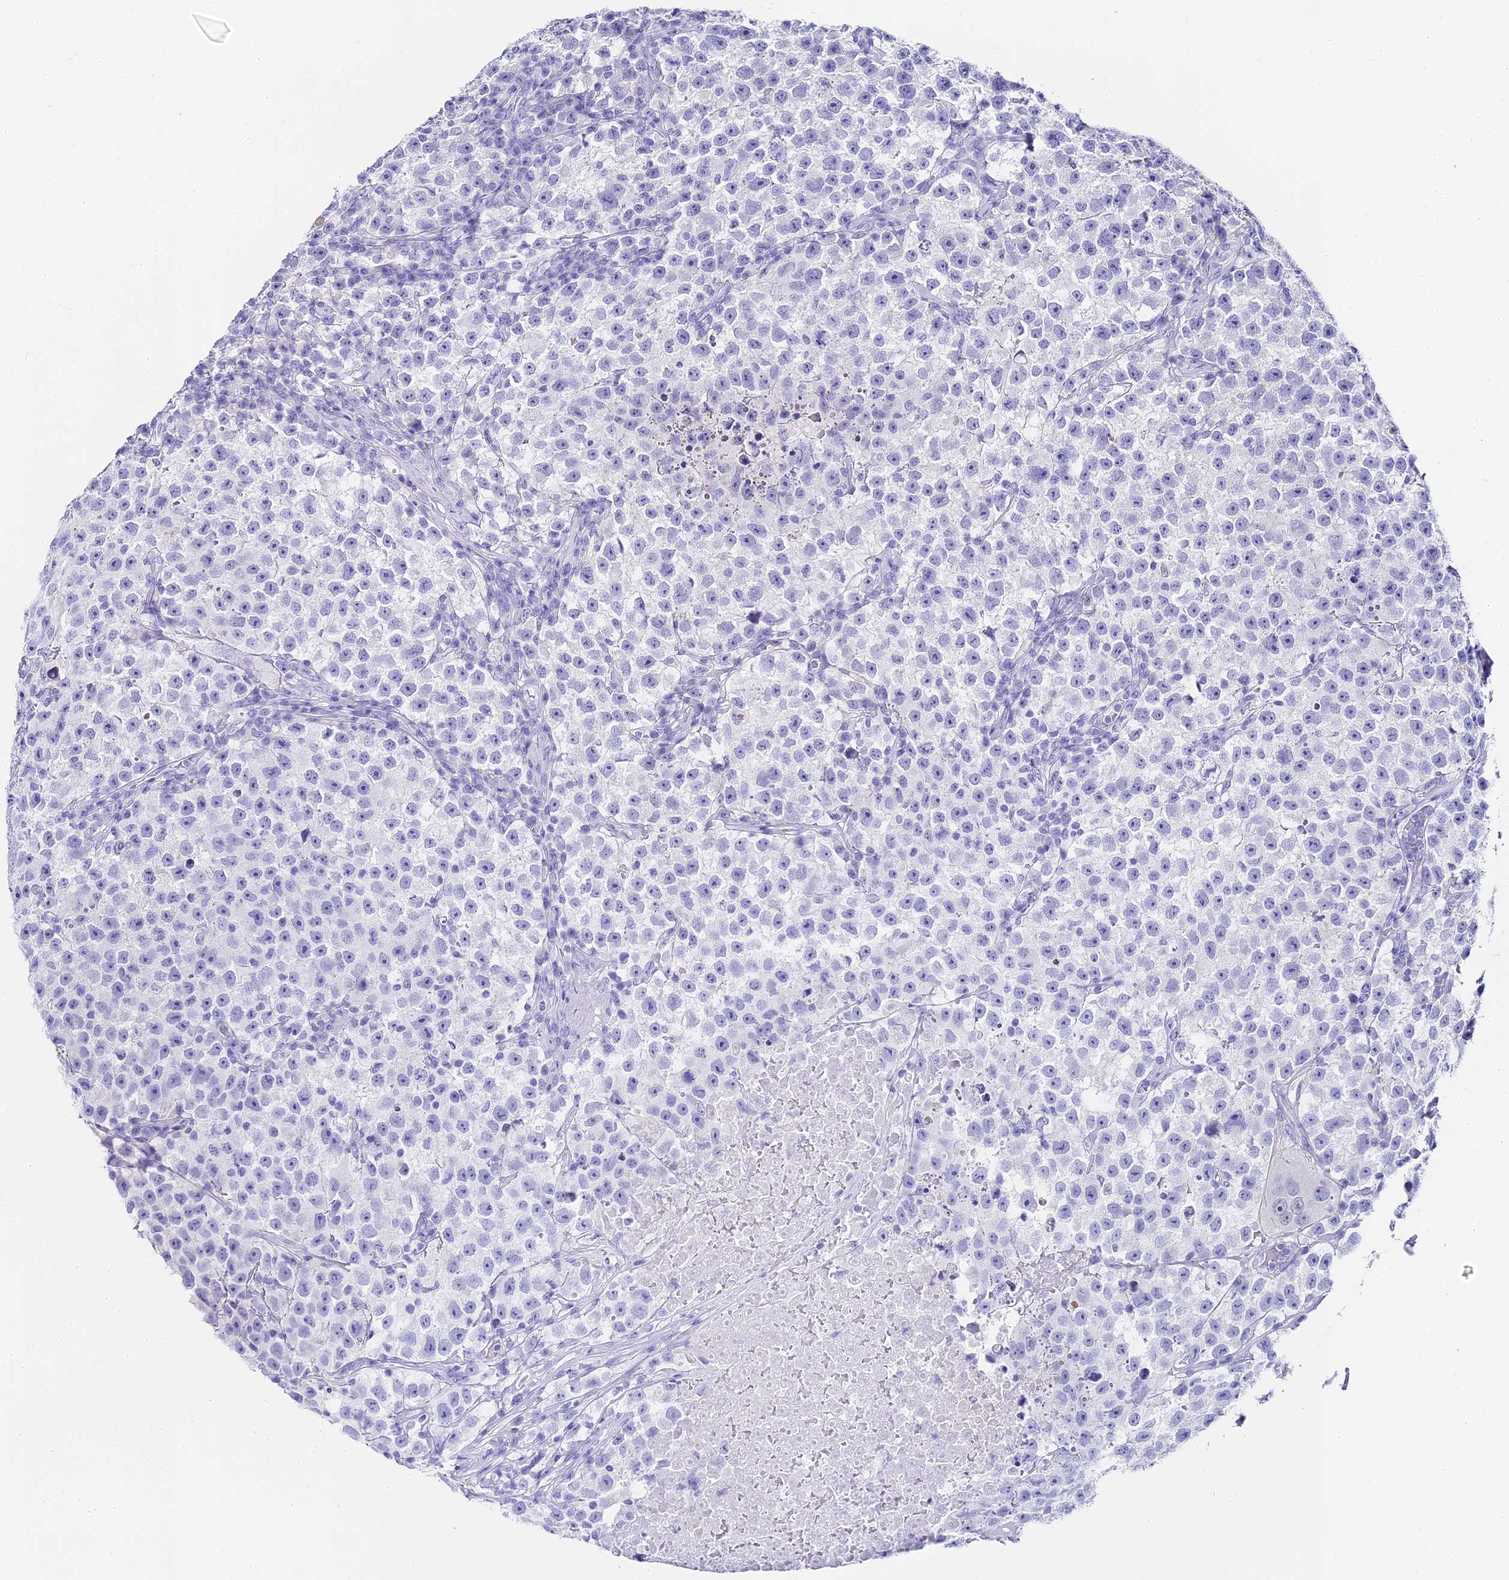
{"staining": {"intensity": "negative", "quantity": "none", "location": "none"}, "tissue": "testis cancer", "cell_type": "Tumor cells", "image_type": "cancer", "snomed": [{"axis": "morphology", "description": "Seminoma, NOS"}, {"axis": "topography", "description": "Testis"}], "caption": "DAB (3,3'-diaminobenzidine) immunohistochemical staining of testis seminoma exhibits no significant expression in tumor cells.", "gene": "ABHD14A-ACY1", "patient": {"sex": "male", "age": 22}}